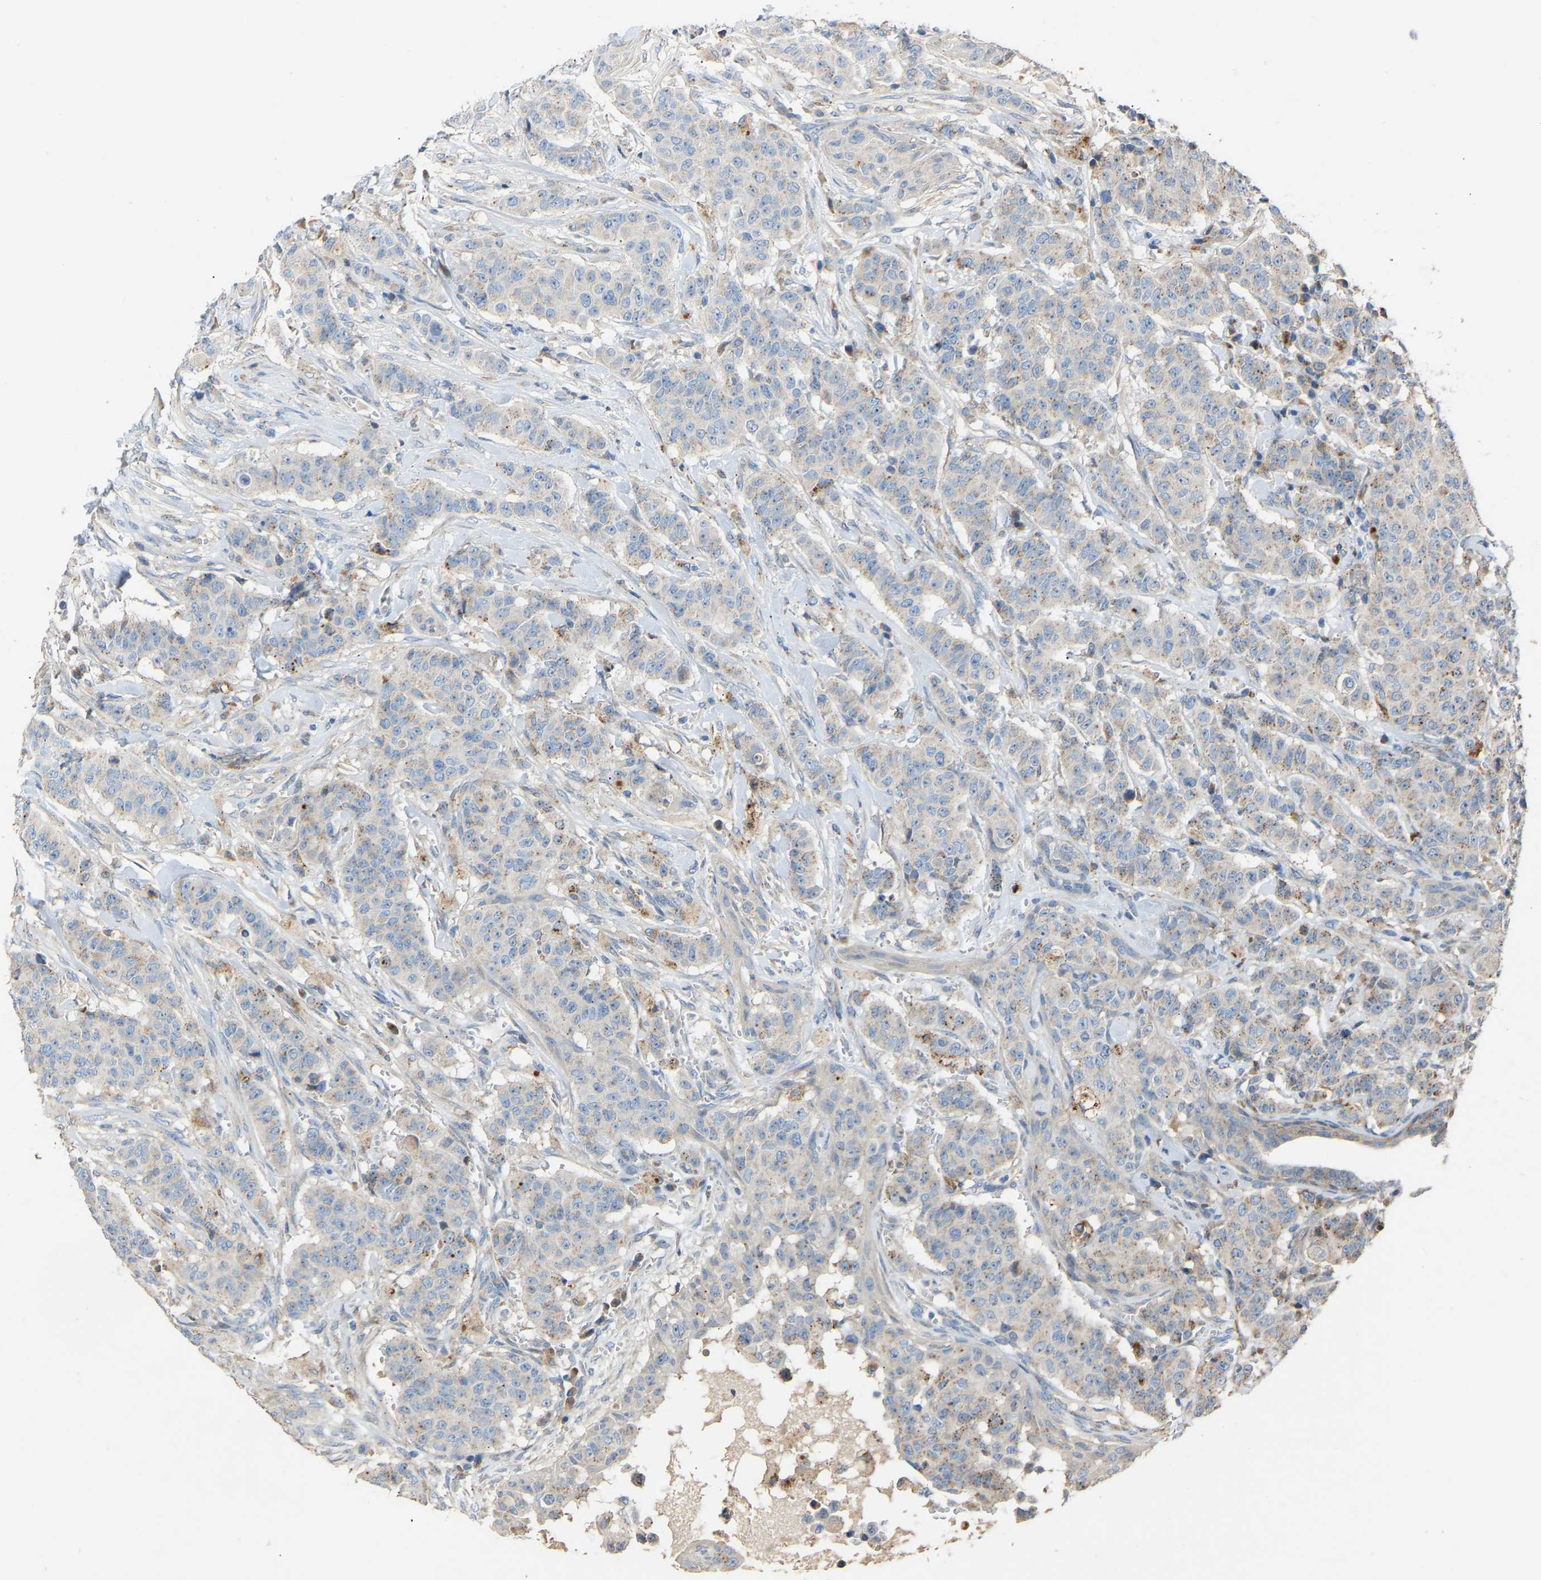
{"staining": {"intensity": "weak", "quantity": "<25%", "location": "cytoplasmic/membranous"}, "tissue": "breast cancer", "cell_type": "Tumor cells", "image_type": "cancer", "snomed": [{"axis": "morphology", "description": "Normal tissue, NOS"}, {"axis": "morphology", "description": "Duct carcinoma"}, {"axis": "topography", "description": "Breast"}], "caption": "A photomicrograph of human breast intraductal carcinoma is negative for staining in tumor cells.", "gene": "RGP1", "patient": {"sex": "female", "age": 40}}